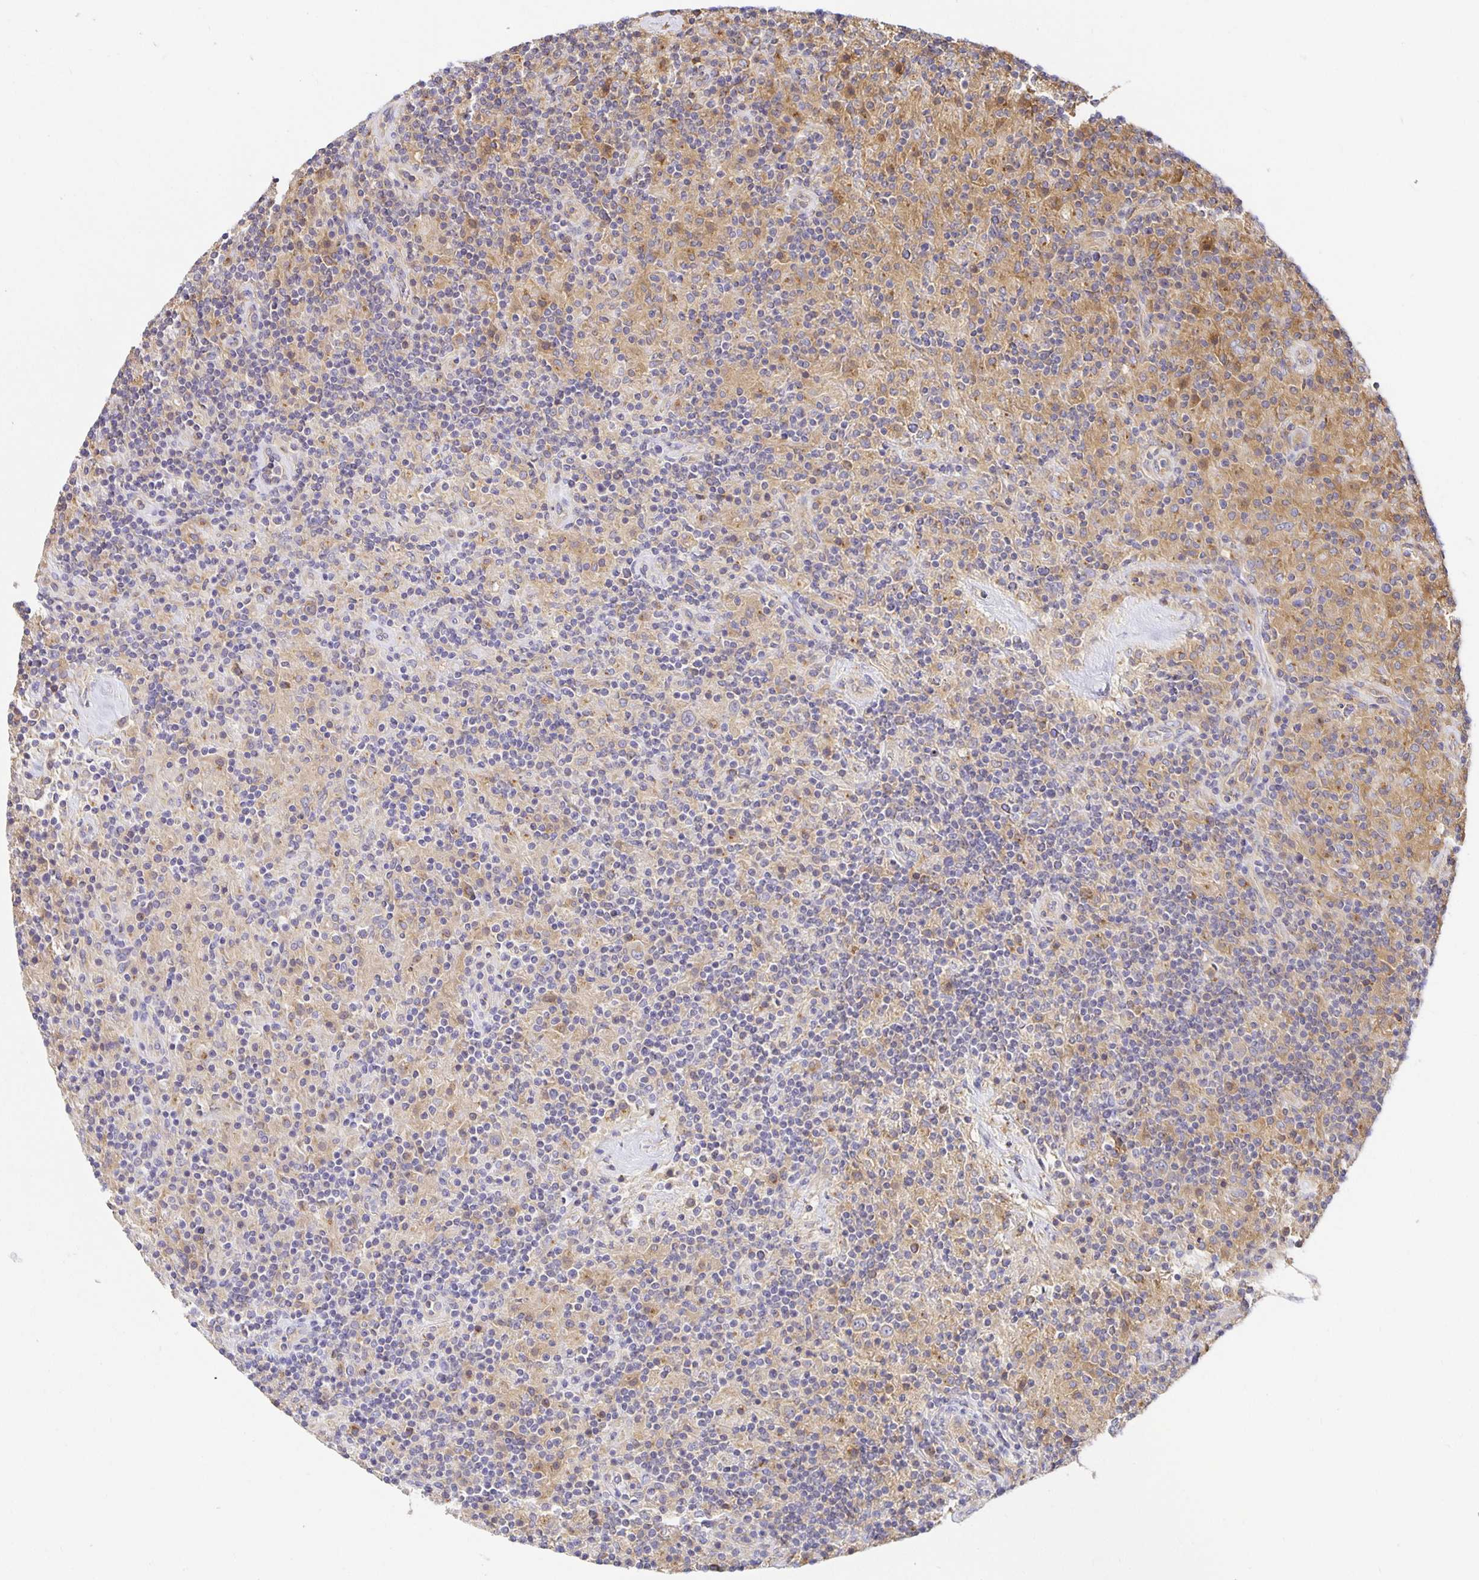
{"staining": {"intensity": "weak", "quantity": "25%-75%", "location": "cytoplasmic/membranous"}, "tissue": "lymphoma", "cell_type": "Tumor cells", "image_type": "cancer", "snomed": [{"axis": "morphology", "description": "Hodgkin's disease, NOS"}, {"axis": "topography", "description": "Thymus, NOS"}], "caption": "Immunohistochemistry (IHC) (DAB) staining of Hodgkin's disease shows weak cytoplasmic/membranous protein expression in about 25%-75% of tumor cells.", "gene": "USO1", "patient": {"sex": "female", "age": 17}}